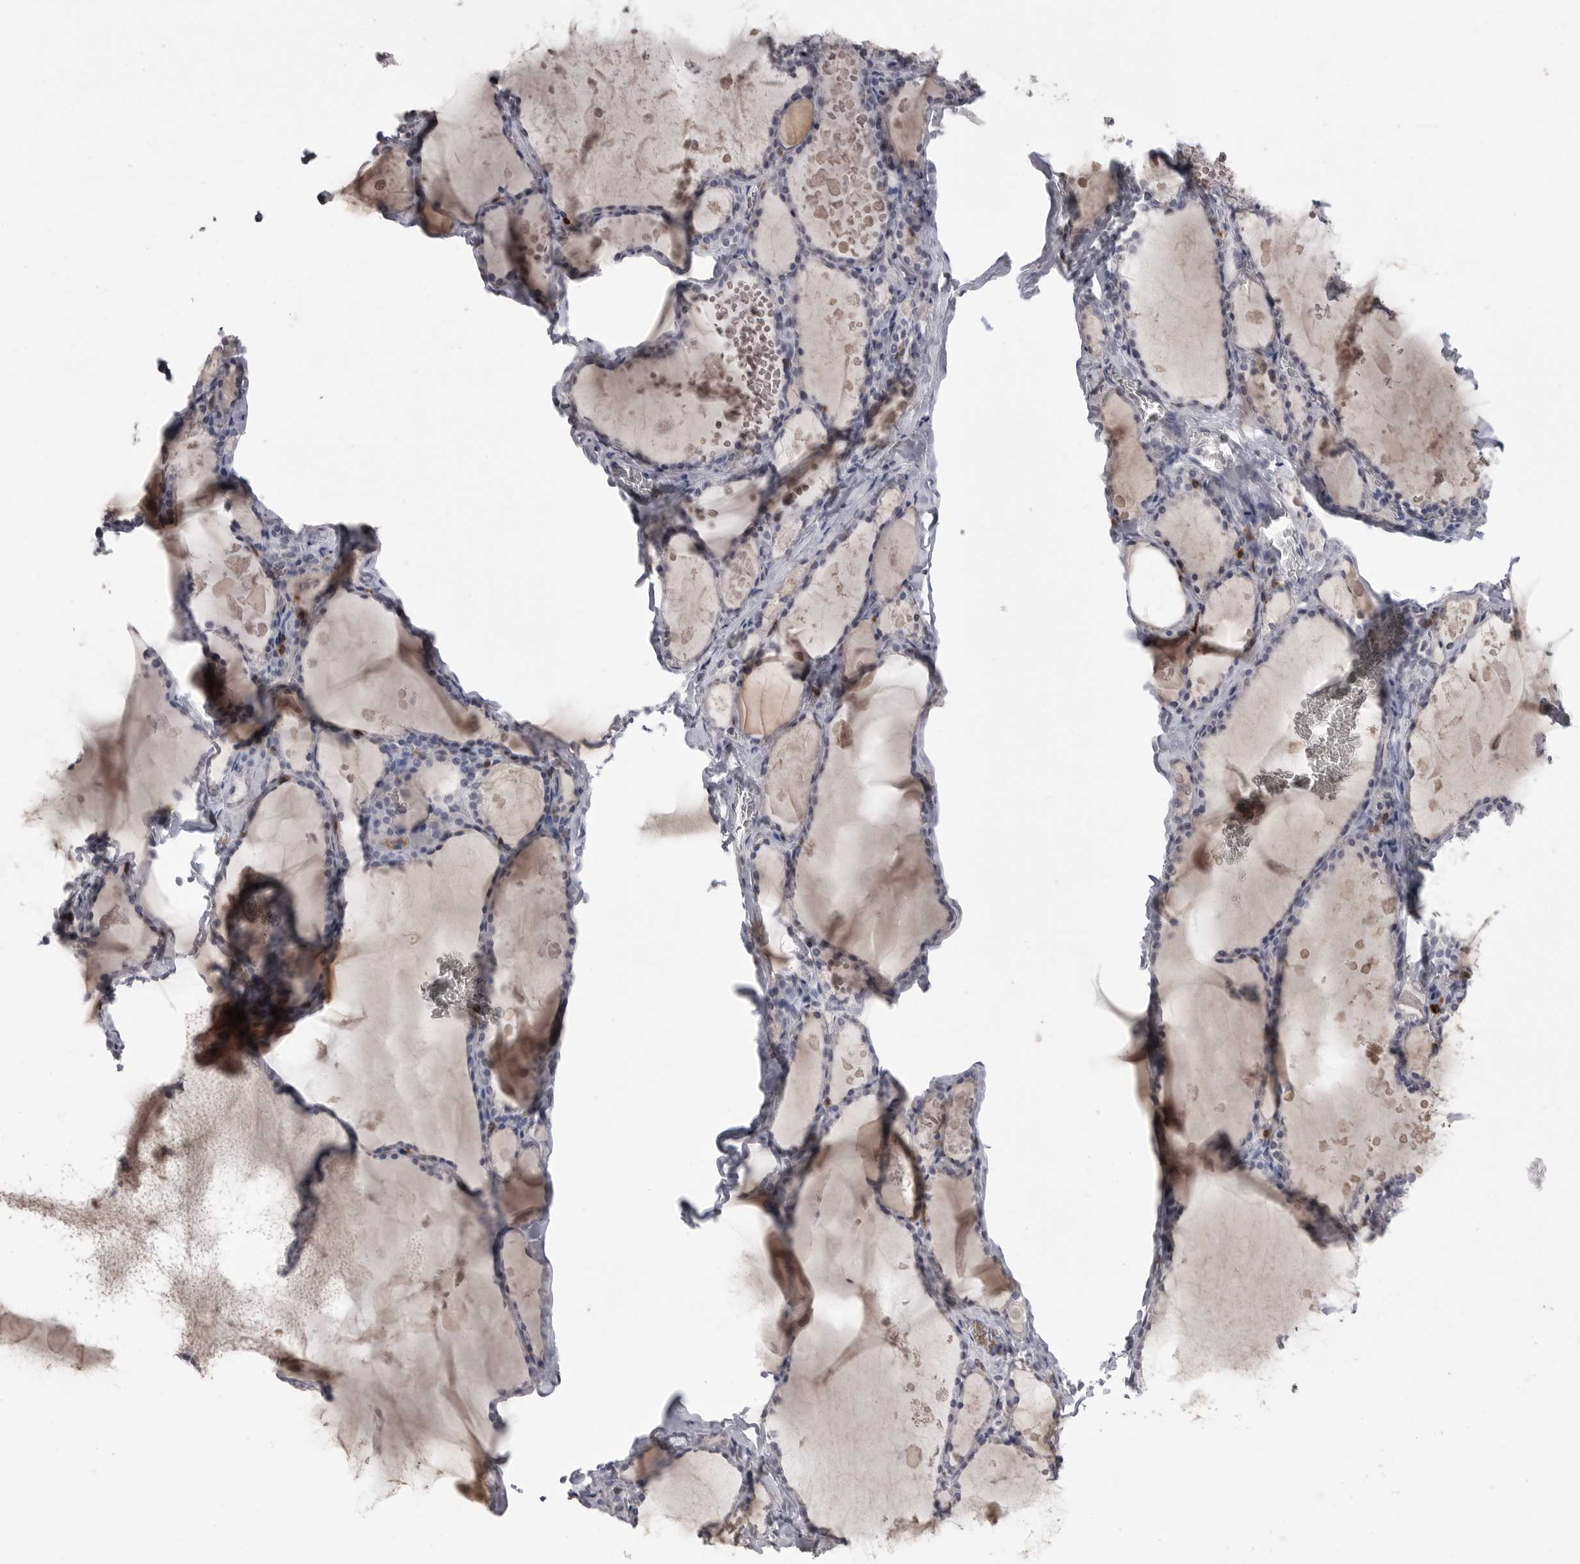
{"staining": {"intensity": "weak", "quantity": "<25%", "location": "cytoplasmic/membranous"}, "tissue": "thyroid gland", "cell_type": "Glandular cells", "image_type": "normal", "snomed": [{"axis": "morphology", "description": "Normal tissue, NOS"}, {"axis": "topography", "description": "Thyroid gland"}], "caption": "Glandular cells show no significant positivity in normal thyroid gland. (Immunohistochemistry (ihc), brightfield microscopy, high magnification).", "gene": "ITGAL", "patient": {"sex": "male", "age": 56}}